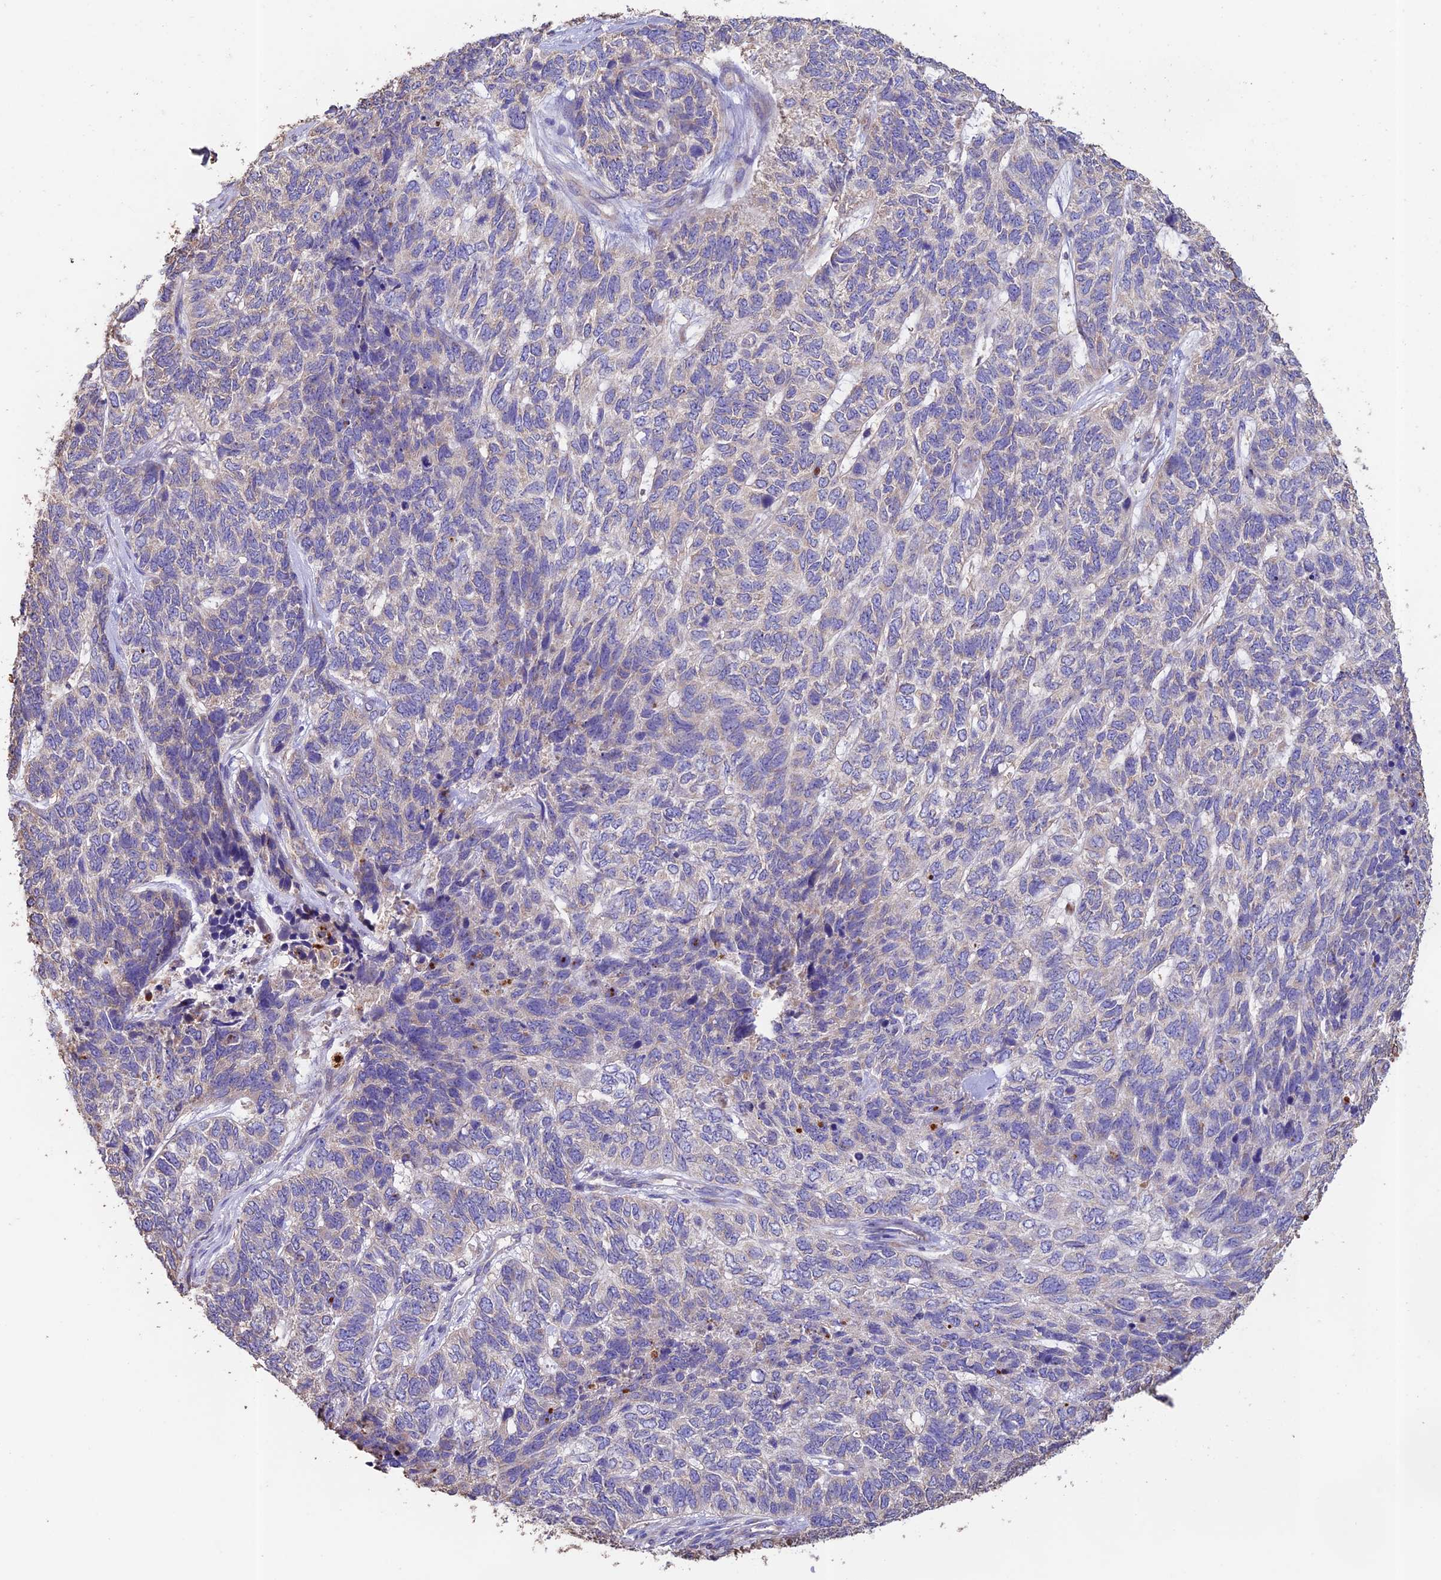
{"staining": {"intensity": "negative", "quantity": "none", "location": "none"}, "tissue": "skin cancer", "cell_type": "Tumor cells", "image_type": "cancer", "snomed": [{"axis": "morphology", "description": "Basal cell carcinoma"}, {"axis": "topography", "description": "Skin"}], "caption": "The image displays no significant positivity in tumor cells of skin basal cell carcinoma.", "gene": "EMC3", "patient": {"sex": "female", "age": 65}}